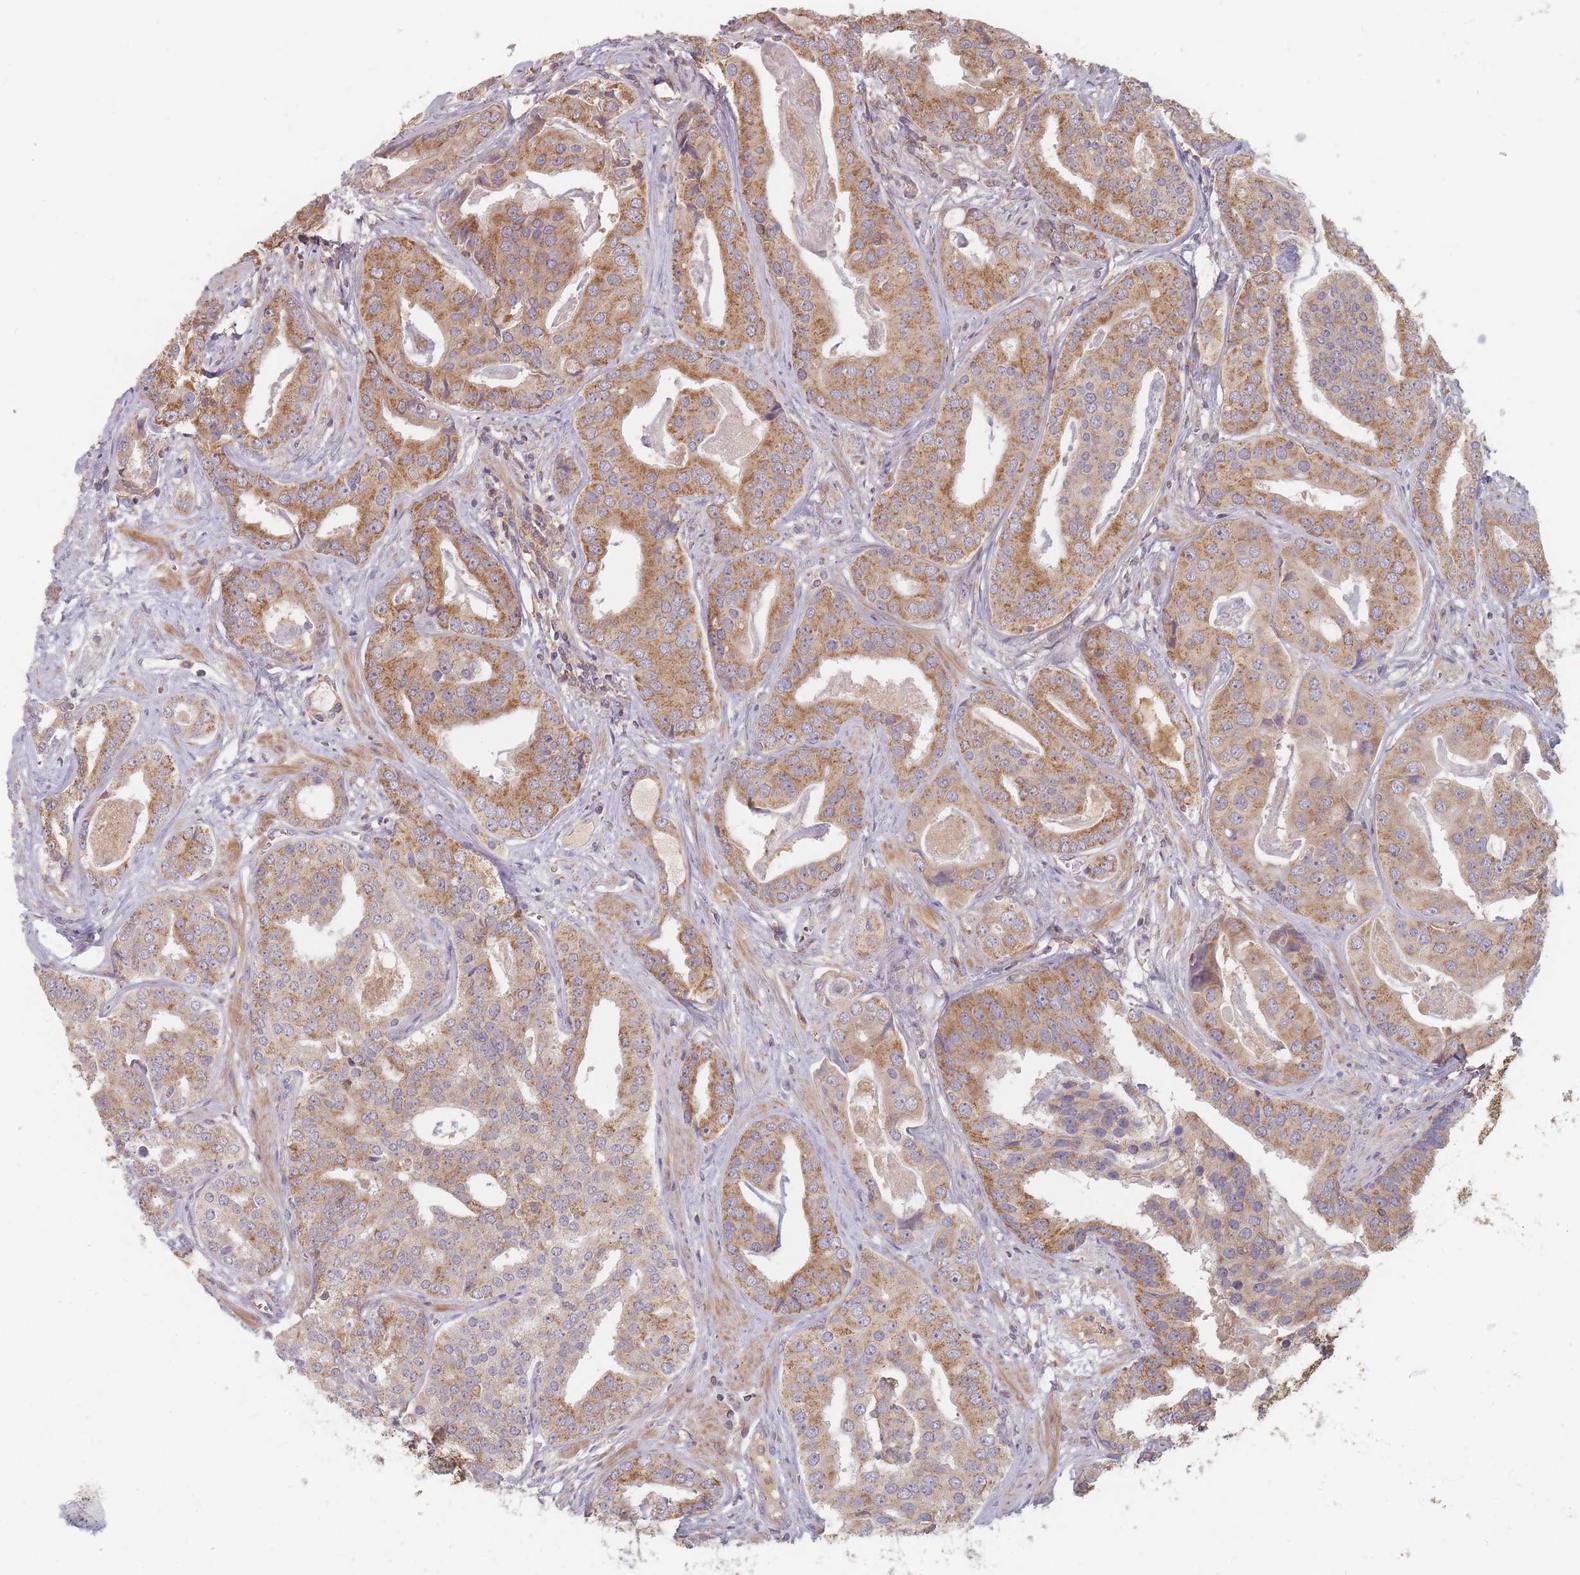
{"staining": {"intensity": "moderate", "quantity": ">75%", "location": "cytoplasmic/membranous"}, "tissue": "prostate cancer", "cell_type": "Tumor cells", "image_type": "cancer", "snomed": [{"axis": "morphology", "description": "Adenocarcinoma, High grade"}, {"axis": "topography", "description": "Prostate"}], "caption": "Protein analysis of adenocarcinoma (high-grade) (prostate) tissue demonstrates moderate cytoplasmic/membranous positivity in approximately >75% of tumor cells.", "gene": "SLC35F3", "patient": {"sex": "male", "age": 71}}